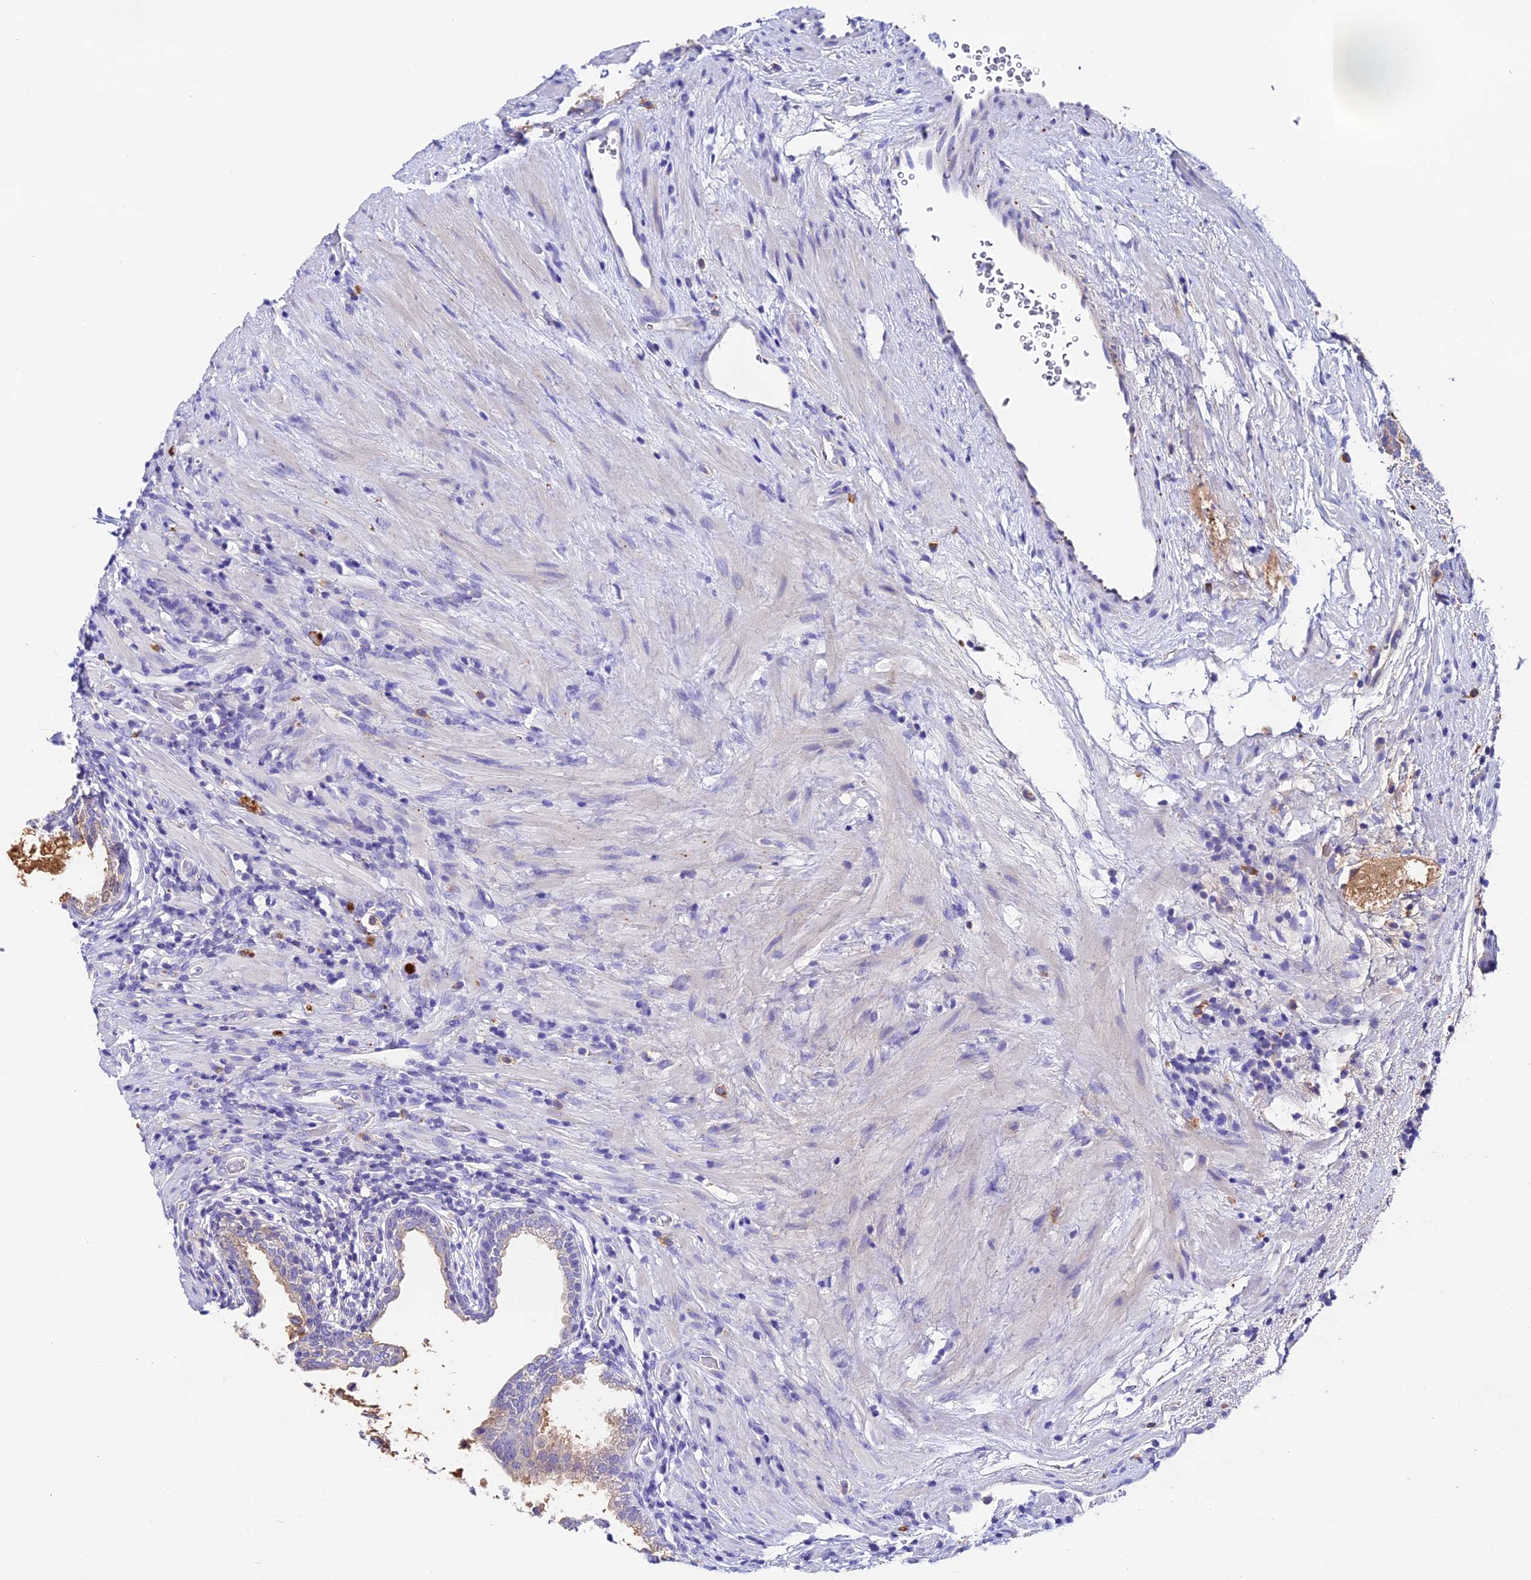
{"staining": {"intensity": "moderate", "quantity": "<25%", "location": "cytoplasmic/membranous"}, "tissue": "prostate", "cell_type": "Glandular cells", "image_type": "normal", "snomed": [{"axis": "morphology", "description": "Normal tissue, NOS"}, {"axis": "topography", "description": "Prostate"}], "caption": "Immunohistochemical staining of normal human prostate reveals <25% levels of moderate cytoplasmic/membranous protein staining in about <25% of glandular cells. (brown staining indicates protein expression, while blue staining denotes nuclei).", "gene": "LYPD6", "patient": {"sex": "male", "age": 76}}